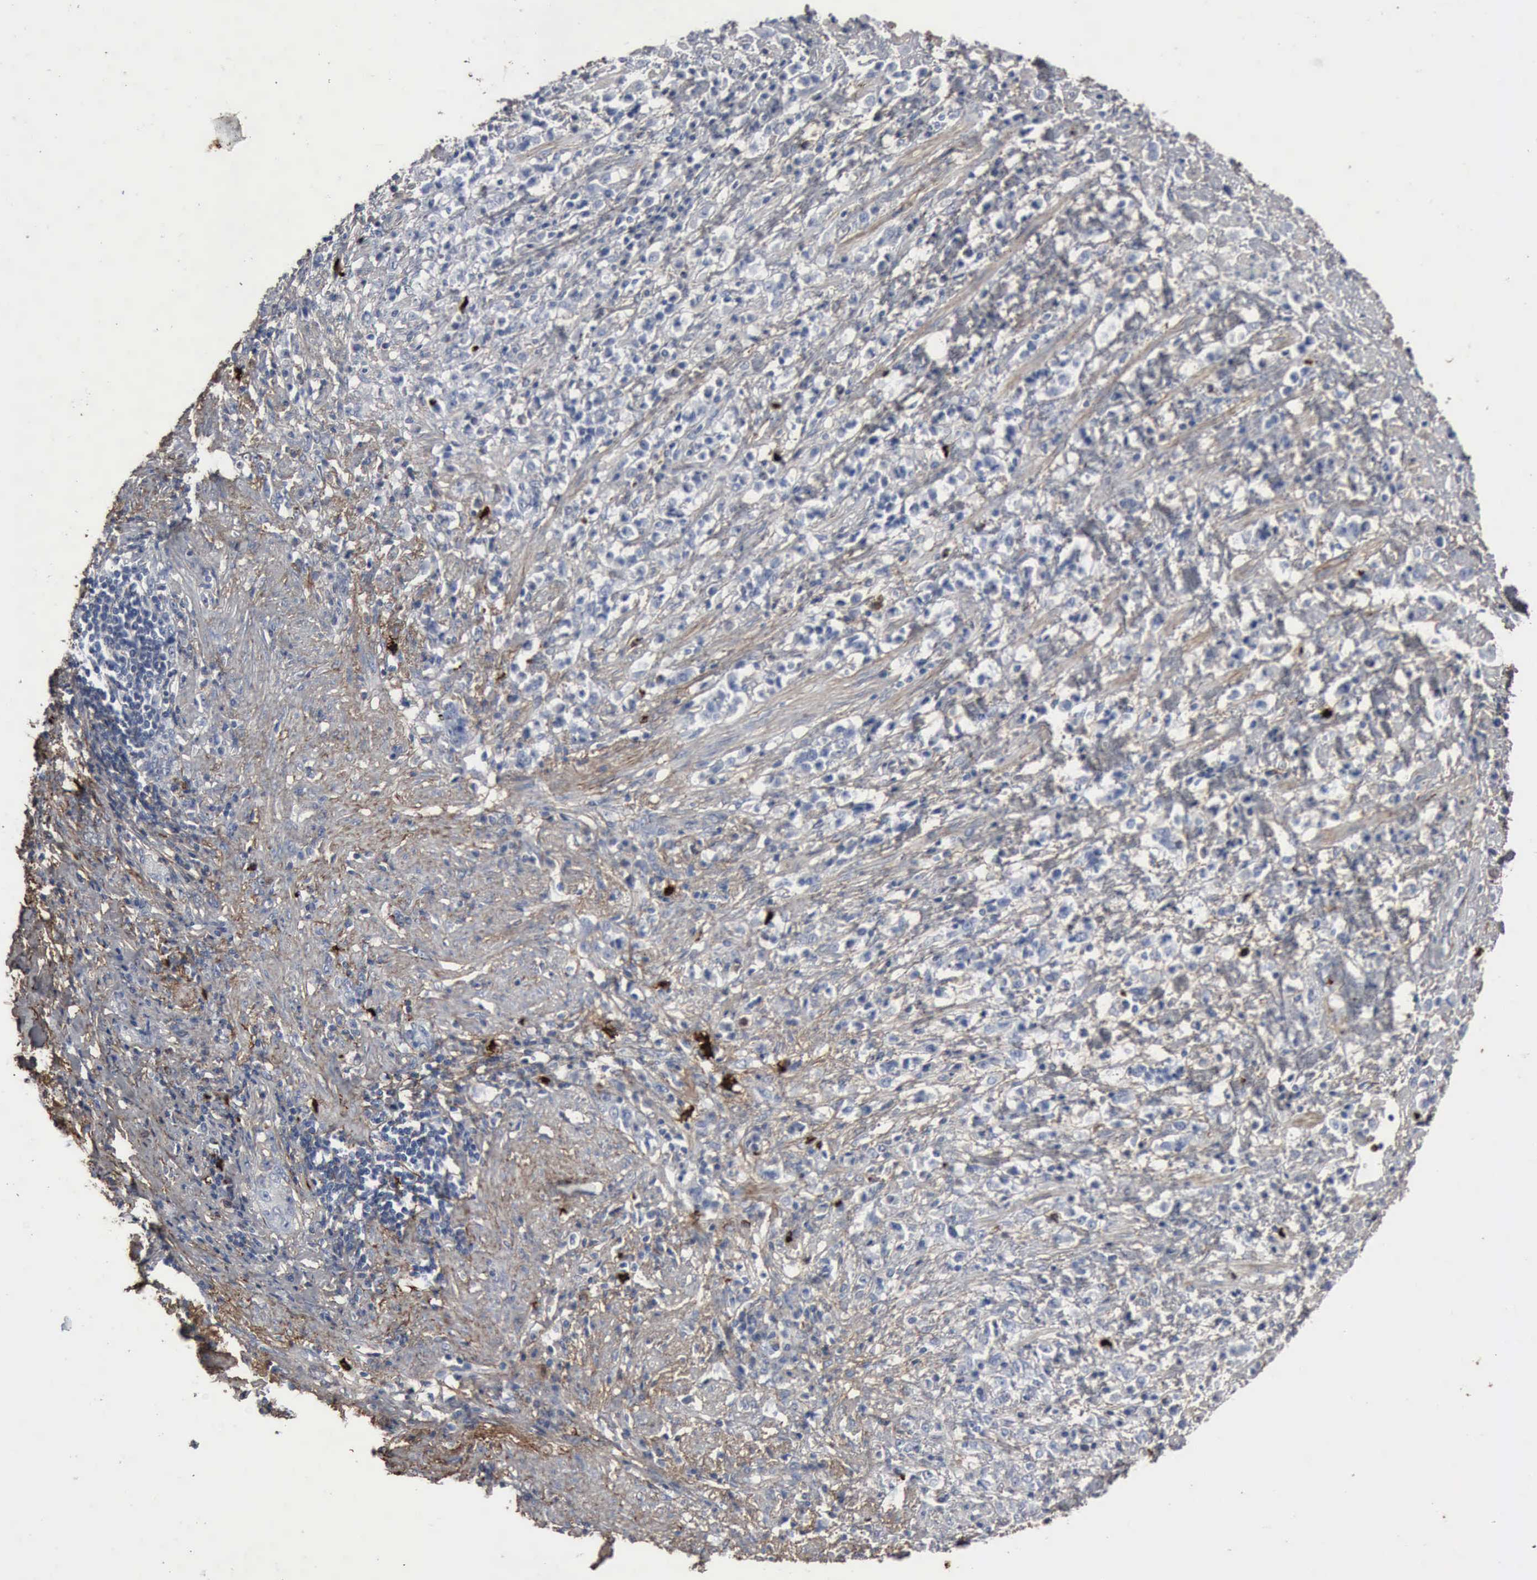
{"staining": {"intensity": "negative", "quantity": "none", "location": "none"}, "tissue": "stomach cancer", "cell_type": "Tumor cells", "image_type": "cancer", "snomed": [{"axis": "morphology", "description": "Adenocarcinoma, NOS"}, {"axis": "topography", "description": "Stomach, lower"}], "caption": "IHC image of human stomach cancer (adenocarcinoma) stained for a protein (brown), which displays no expression in tumor cells.", "gene": "FN1", "patient": {"sex": "male", "age": 88}}